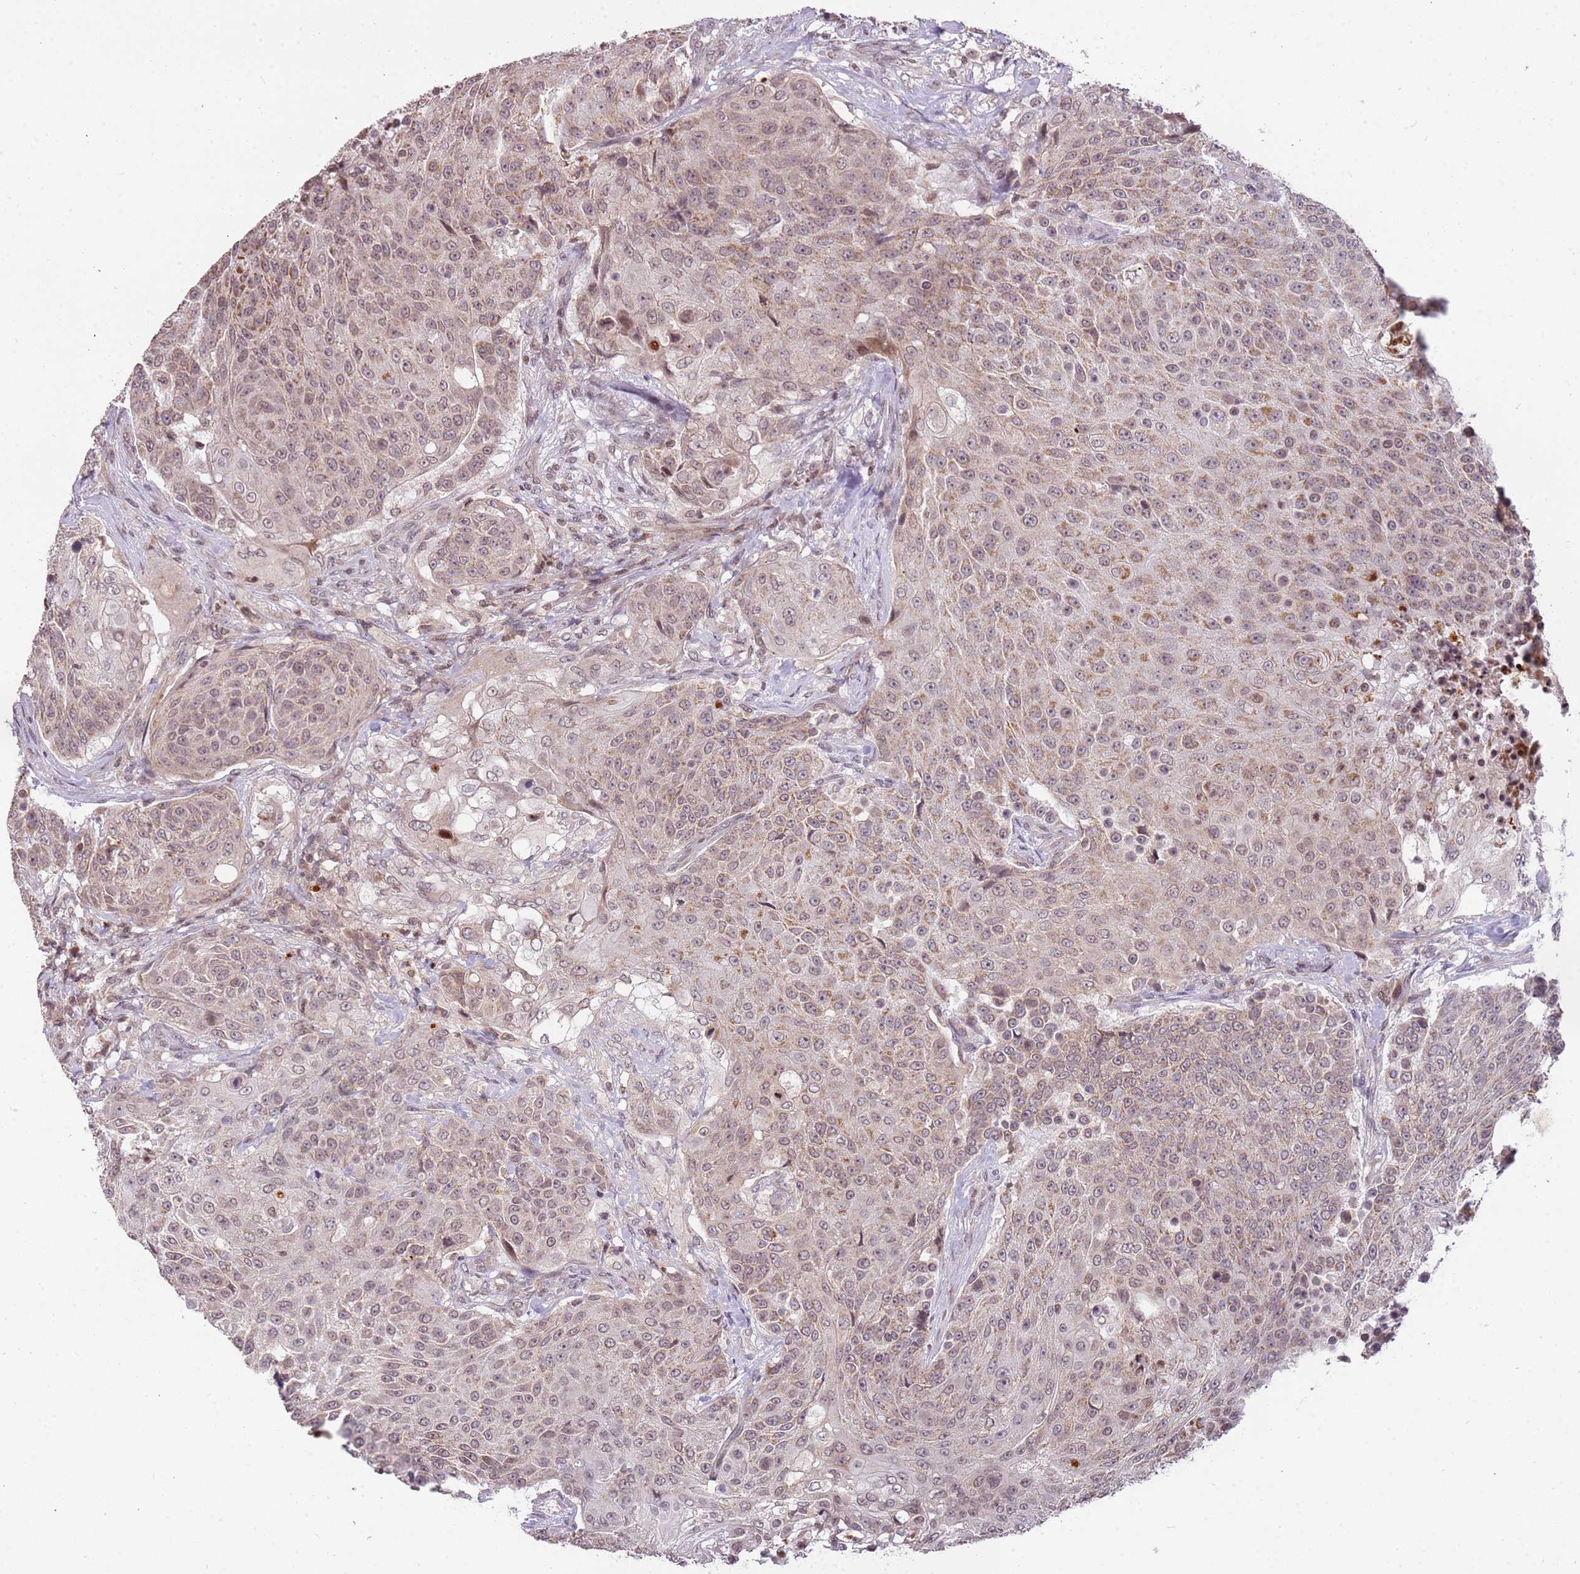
{"staining": {"intensity": "weak", "quantity": "25%-75%", "location": "cytoplasmic/membranous"}, "tissue": "urothelial cancer", "cell_type": "Tumor cells", "image_type": "cancer", "snomed": [{"axis": "morphology", "description": "Urothelial carcinoma, High grade"}, {"axis": "topography", "description": "Urinary bladder"}], "caption": "A photomicrograph showing weak cytoplasmic/membranous staining in approximately 25%-75% of tumor cells in urothelial carcinoma (high-grade), as visualized by brown immunohistochemical staining.", "gene": "SAMSN1", "patient": {"sex": "female", "age": 63}}